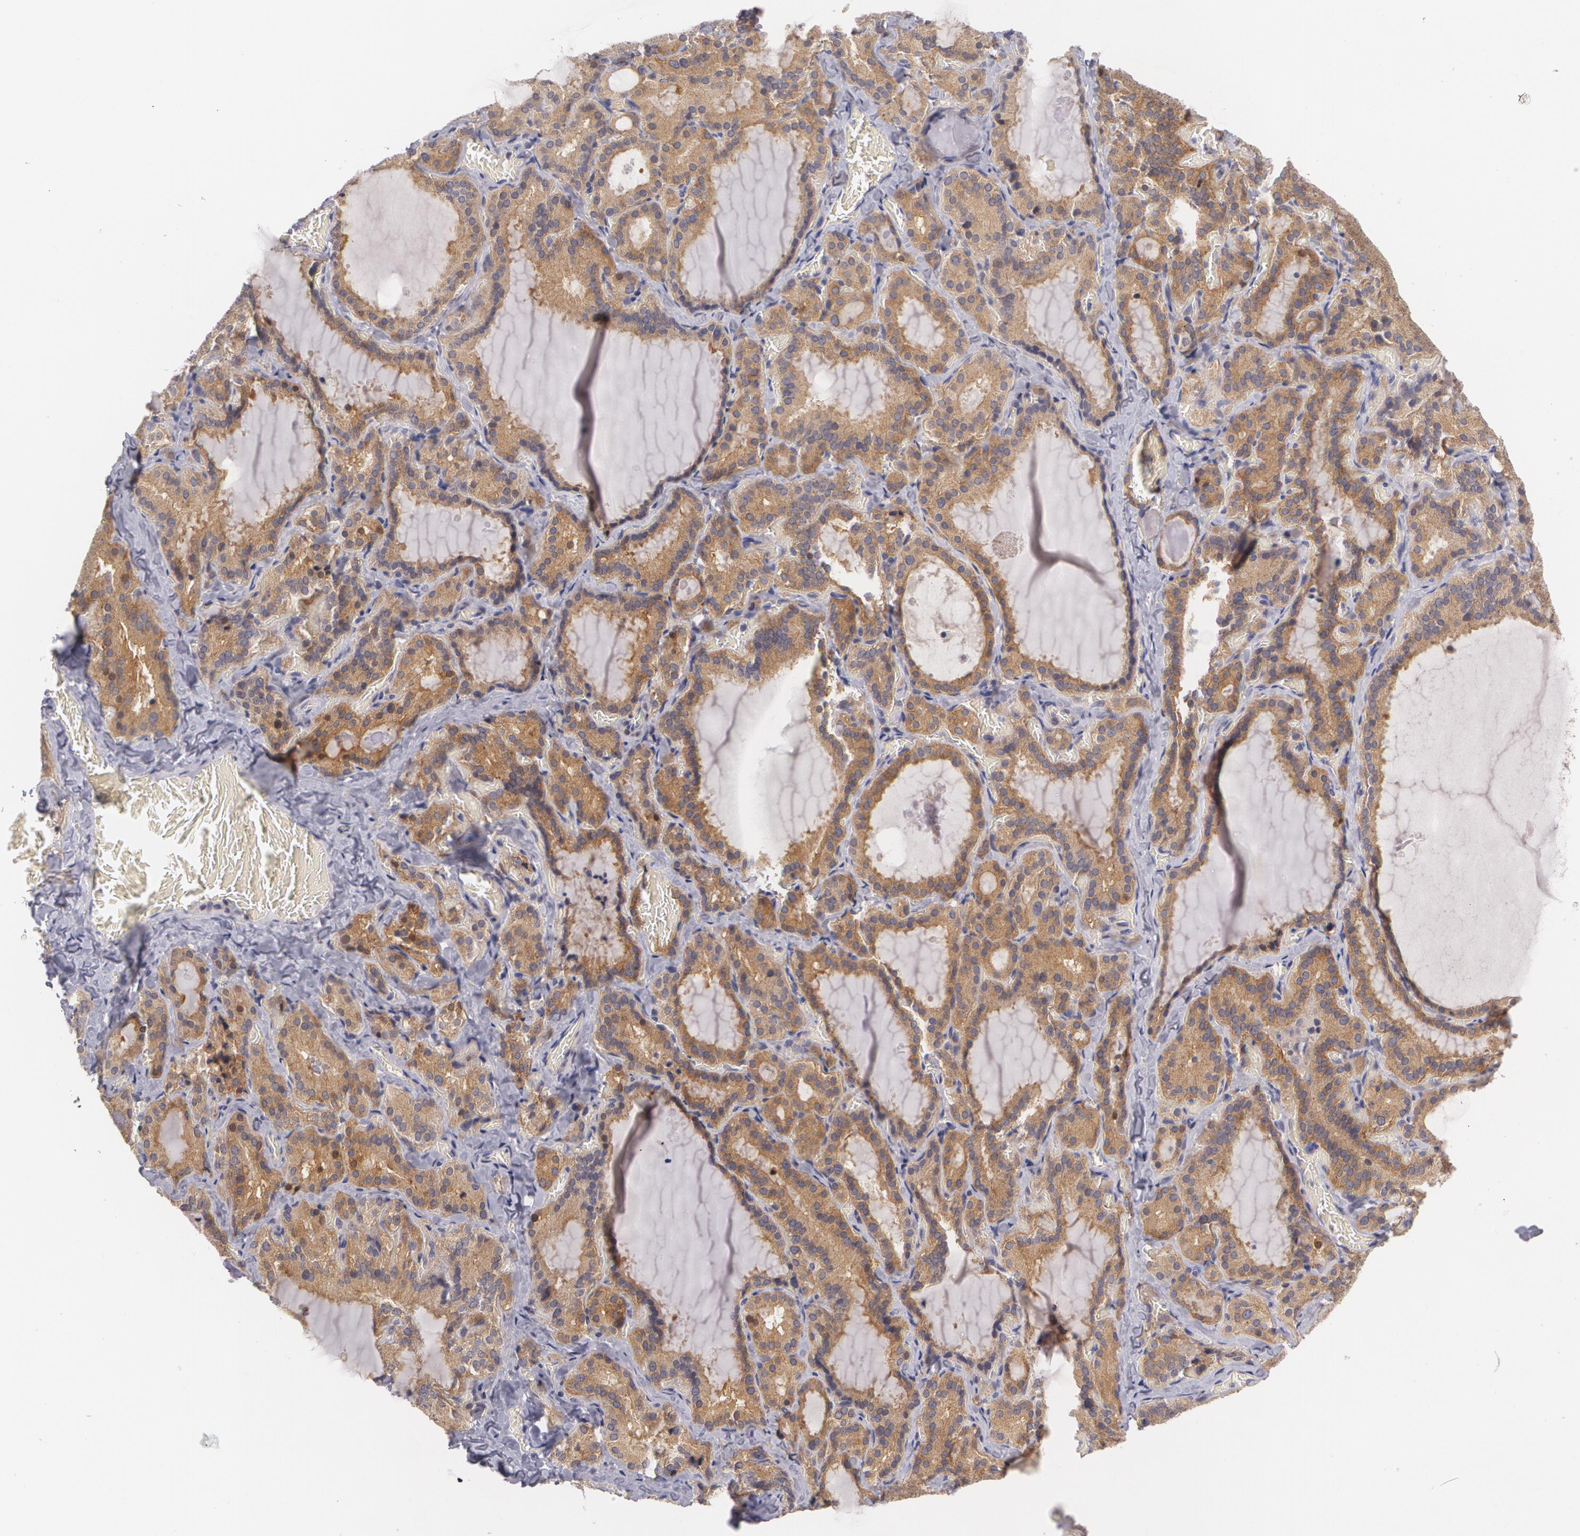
{"staining": {"intensity": "strong", "quantity": ">75%", "location": "cytoplasmic/membranous"}, "tissue": "thyroid gland", "cell_type": "Glandular cells", "image_type": "normal", "snomed": [{"axis": "morphology", "description": "Normal tissue, NOS"}, {"axis": "topography", "description": "Thyroid gland"}], "caption": "Immunohistochemistry photomicrograph of normal thyroid gland: thyroid gland stained using immunohistochemistry demonstrates high levels of strong protein expression localized specifically in the cytoplasmic/membranous of glandular cells, appearing as a cytoplasmic/membranous brown color.", "gene": "CASK", "patient": {"sex": "female", "age": 33}}